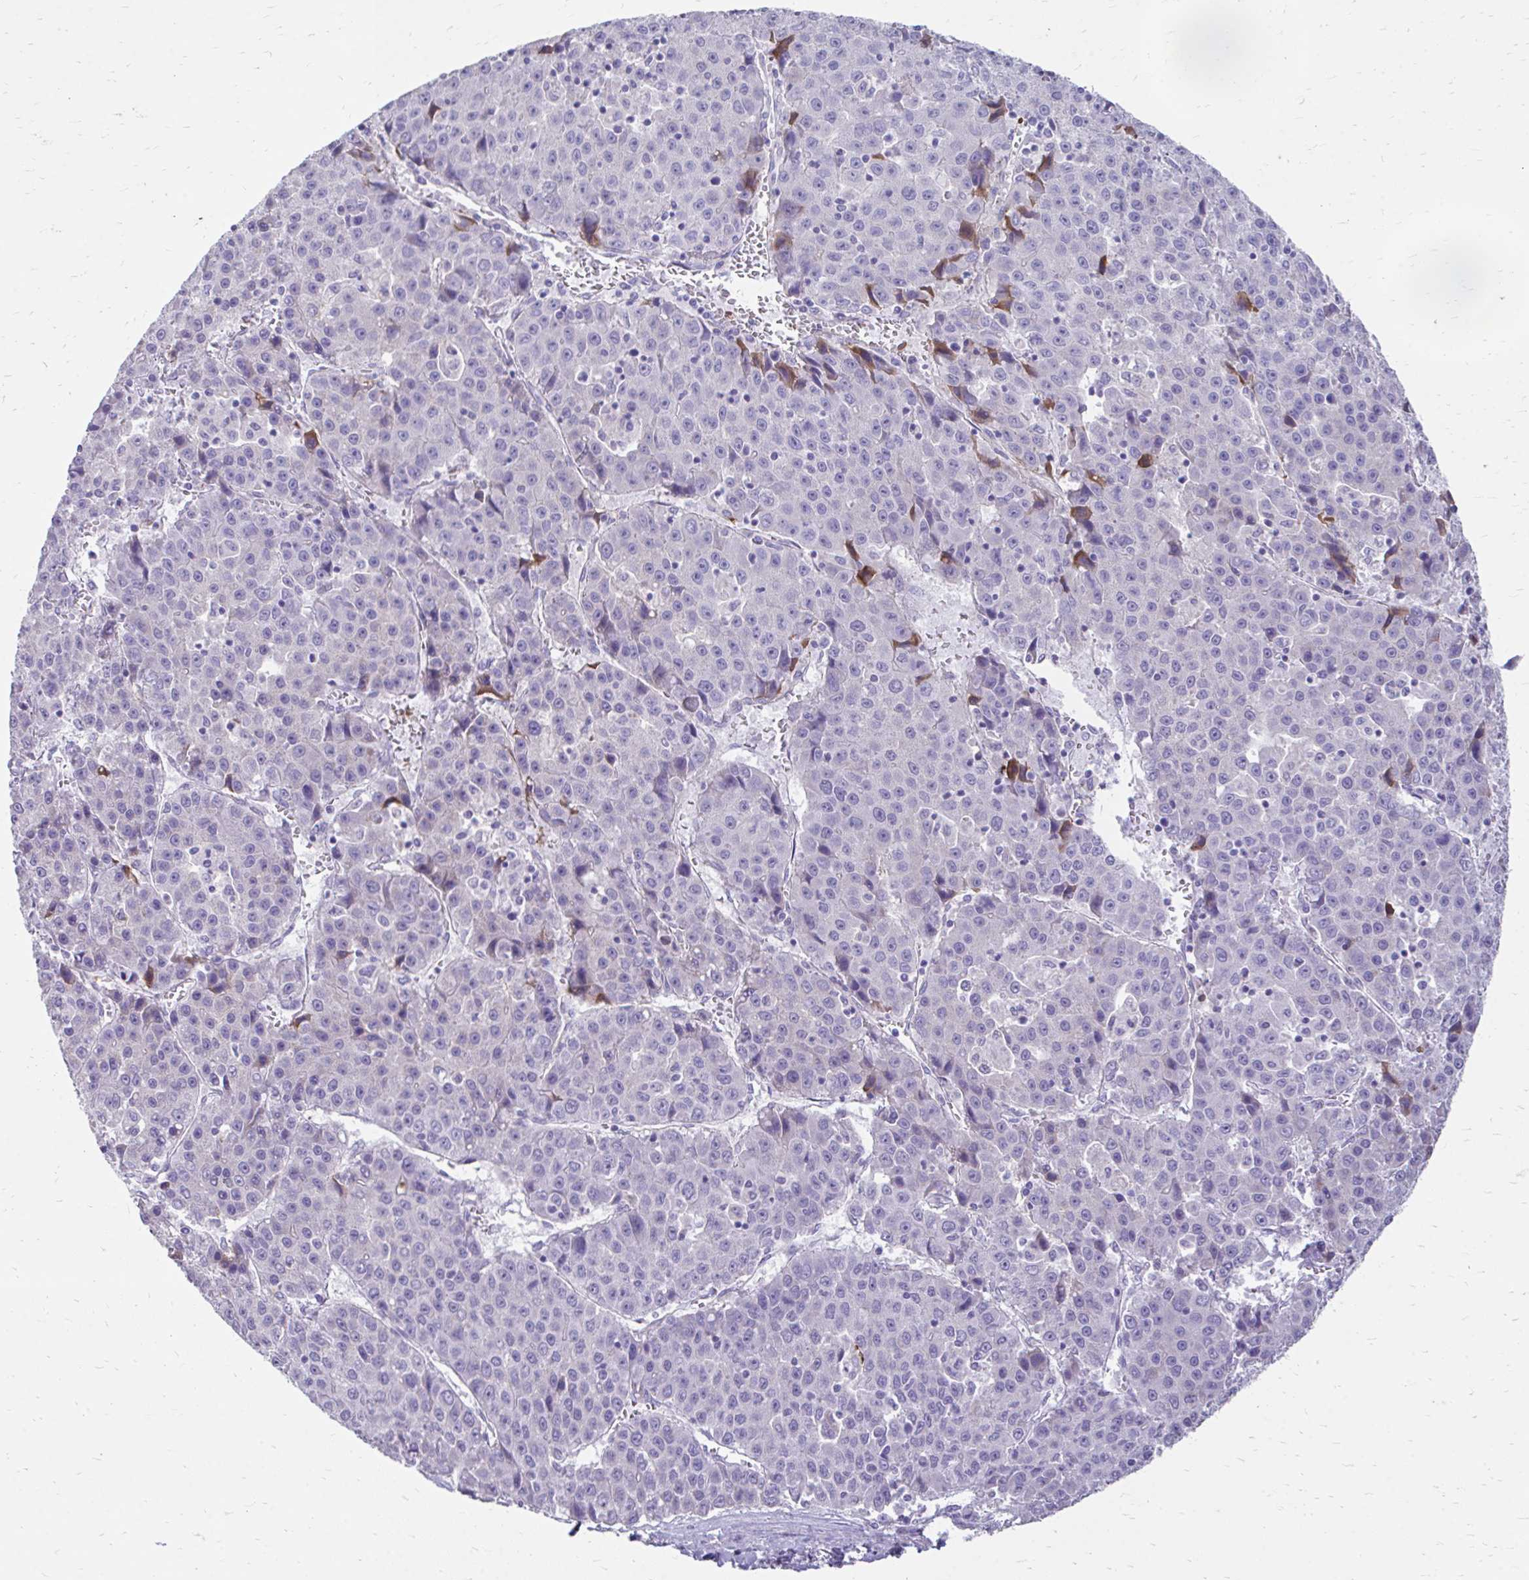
{"staining": {"intensity": "negative", "quantity": "none", "location": "none"}, "tissue": "liver cancer", "cell_type": "Tumor cells", "image_type": "cancer", "snomed": [{"axis": "morphology", "description": "Carcinoma, Hepatocellular, NOS"}, {"axis": "topography", "description": "Liver"}], "caption": "High magnification brightfield microscopy of liver cancer (hepatocellular carcinoma) stained with DAB (brown) and counterstained with hematoxylin (blue): tumor cells show no significant positivity. The staining was performed using DAB (3,3'-diaminobenzidine) to visualize the protein expression in brown, while the nuclei were stained in blue with hematoxylin (Magnification: 20x).", "gene": "CFH", "patient": {"sex": "female", "age": 53}}